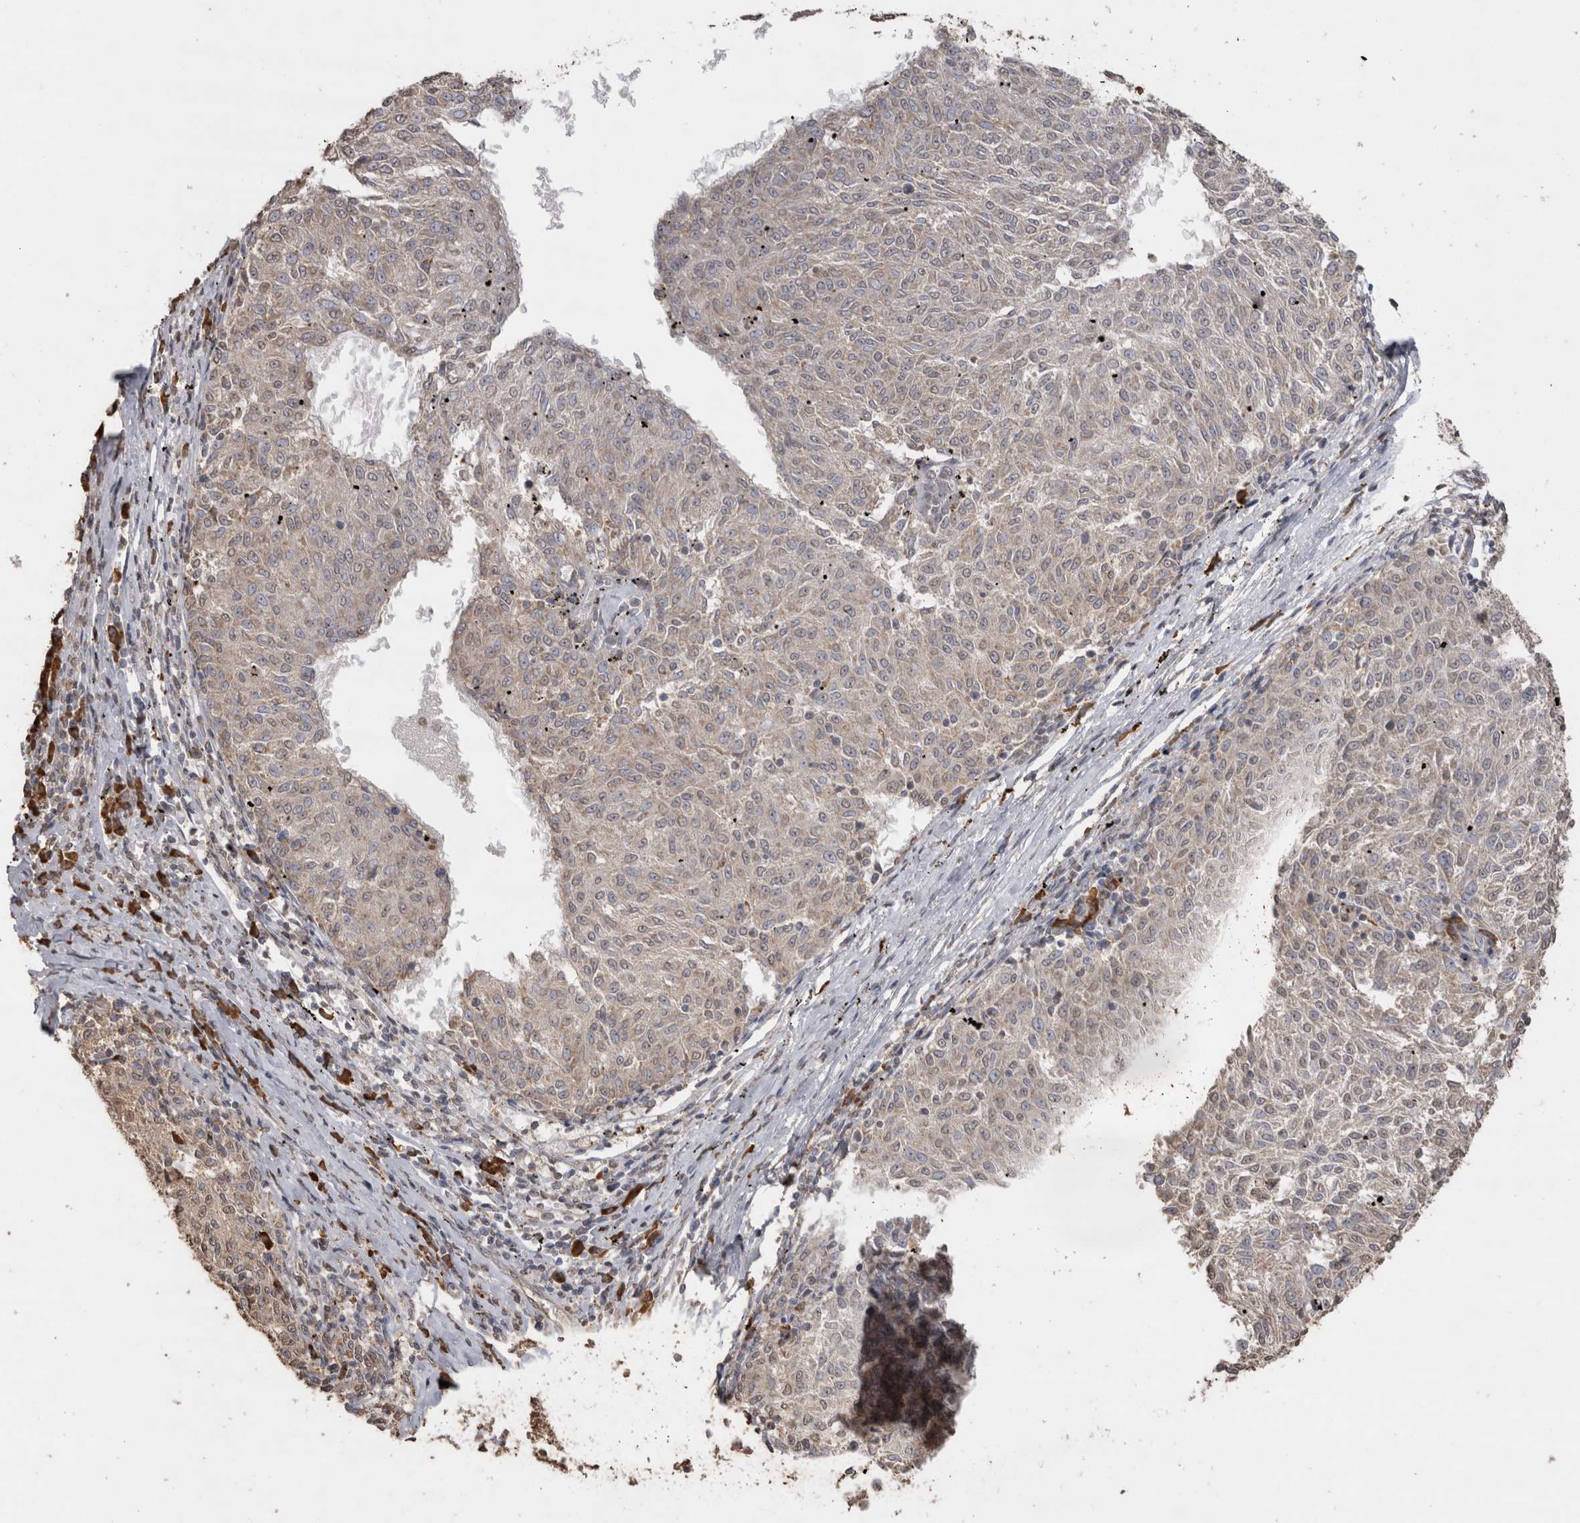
{"staining": {"intensity": "weak", "quantity": "<25%", "location": "cytoplasmic/membranous,nuclear"}, "tissue": "melanoma", "cell_type": "Tumor cells", "image_type": "cancer", "snomed": [{"axis": "morphology", "description": "Malignant melanoma, NOS"}, {"axis": "topography", "description": "Skin"}], "caption": "This is an IHC image of human melanoma. There is no staining in tumor cells.", "gene": "CRELD2", "patient": {"sex": "female", "age": 72}}